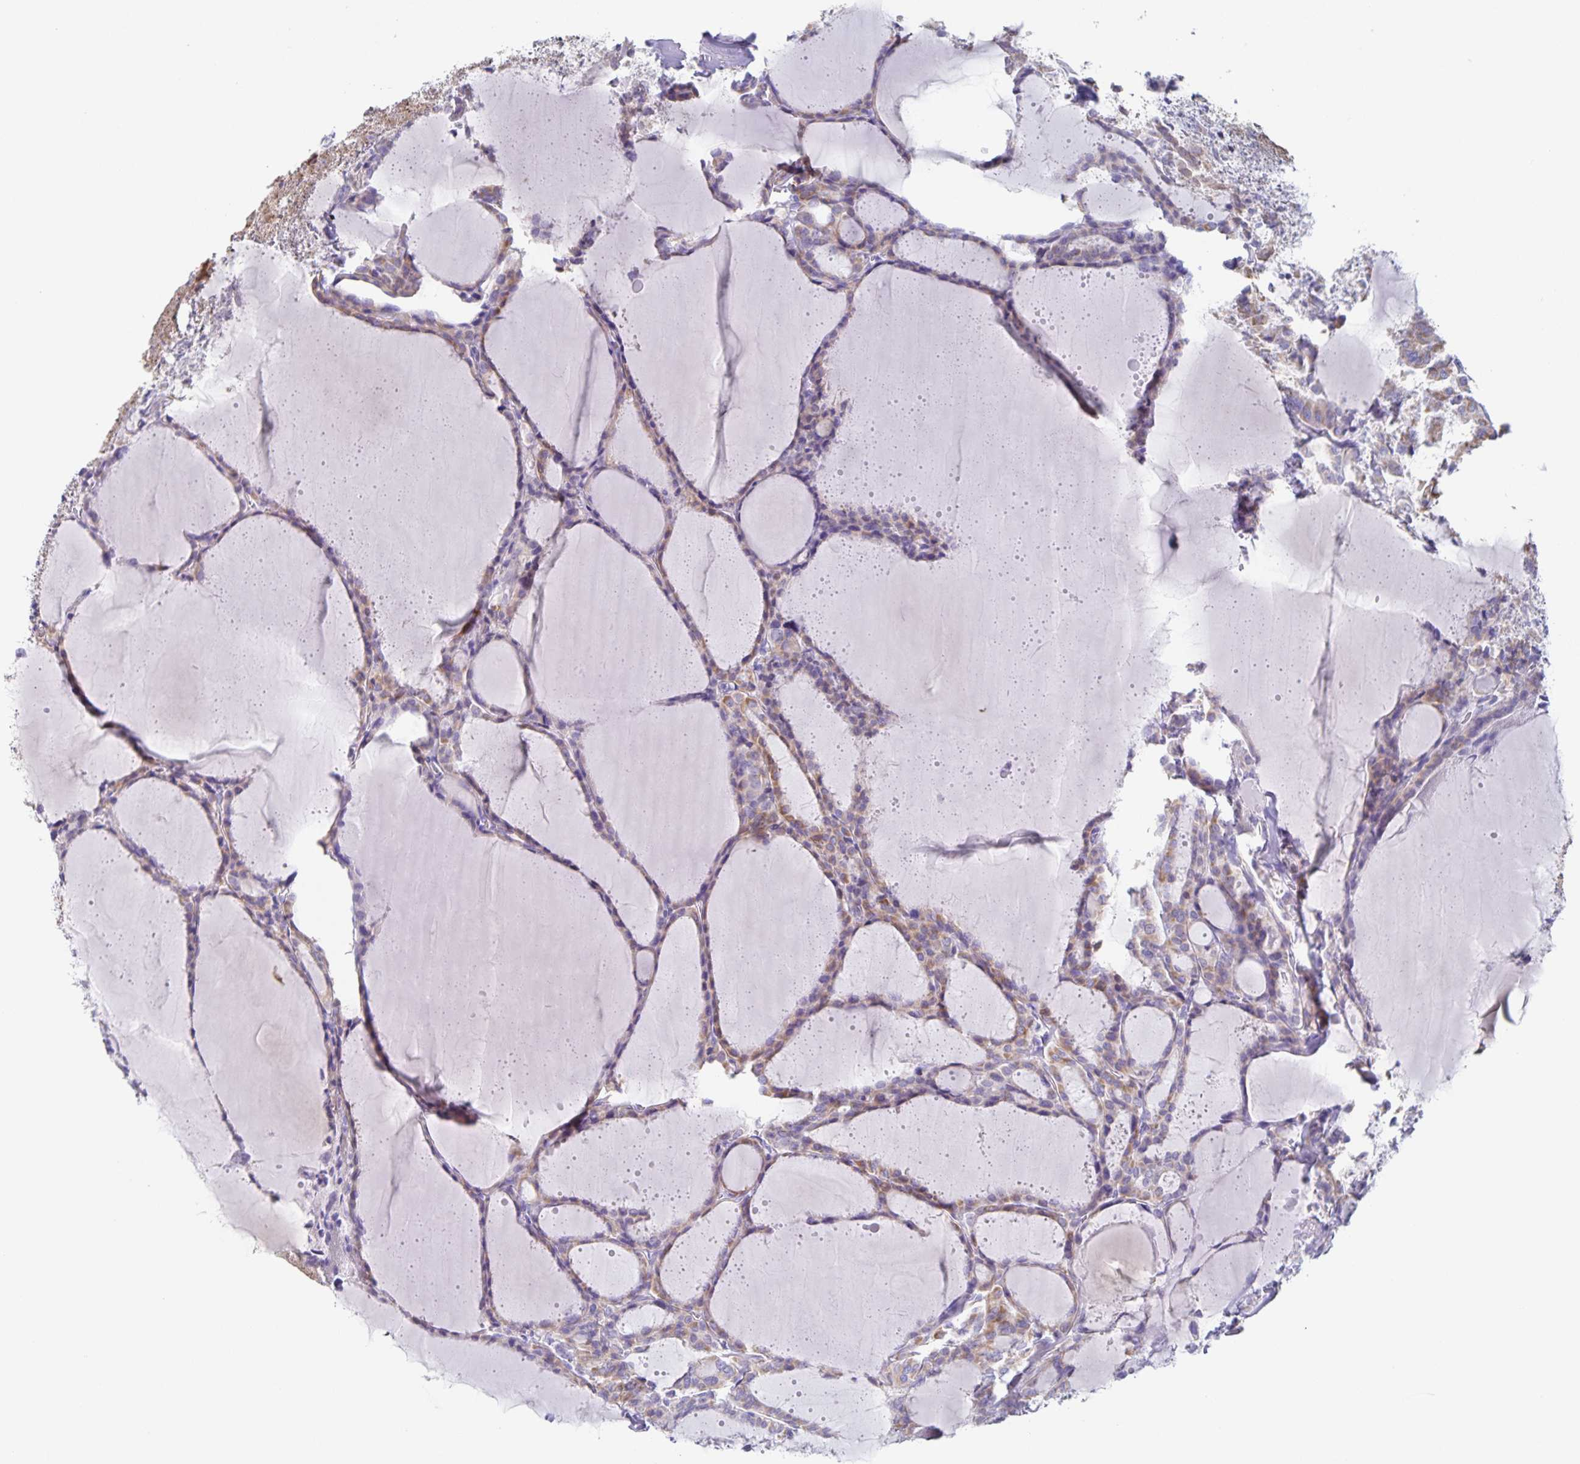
{"staining": {"intensity": "weak", "quantity": "25%-75%", "location": "cytoplasmic/membranous"}, "tissue": "thyroid cancer", "cell_type": "Tumor cells", "image_type": "cancer", "snomed": [{"axis": "morphology", "description": "Papillary adenocarcinoma, NOS"}, {"axis": "topography", "description": "Thyroid gland"}], "caption": "Protein expression analysis of thyroid cancer displays weak cytoplasmic/membranous positivity in about 25%-75% of tumor cells.", "gene": "RPL36A", "patient": {"sex": "male", "age": 87}}